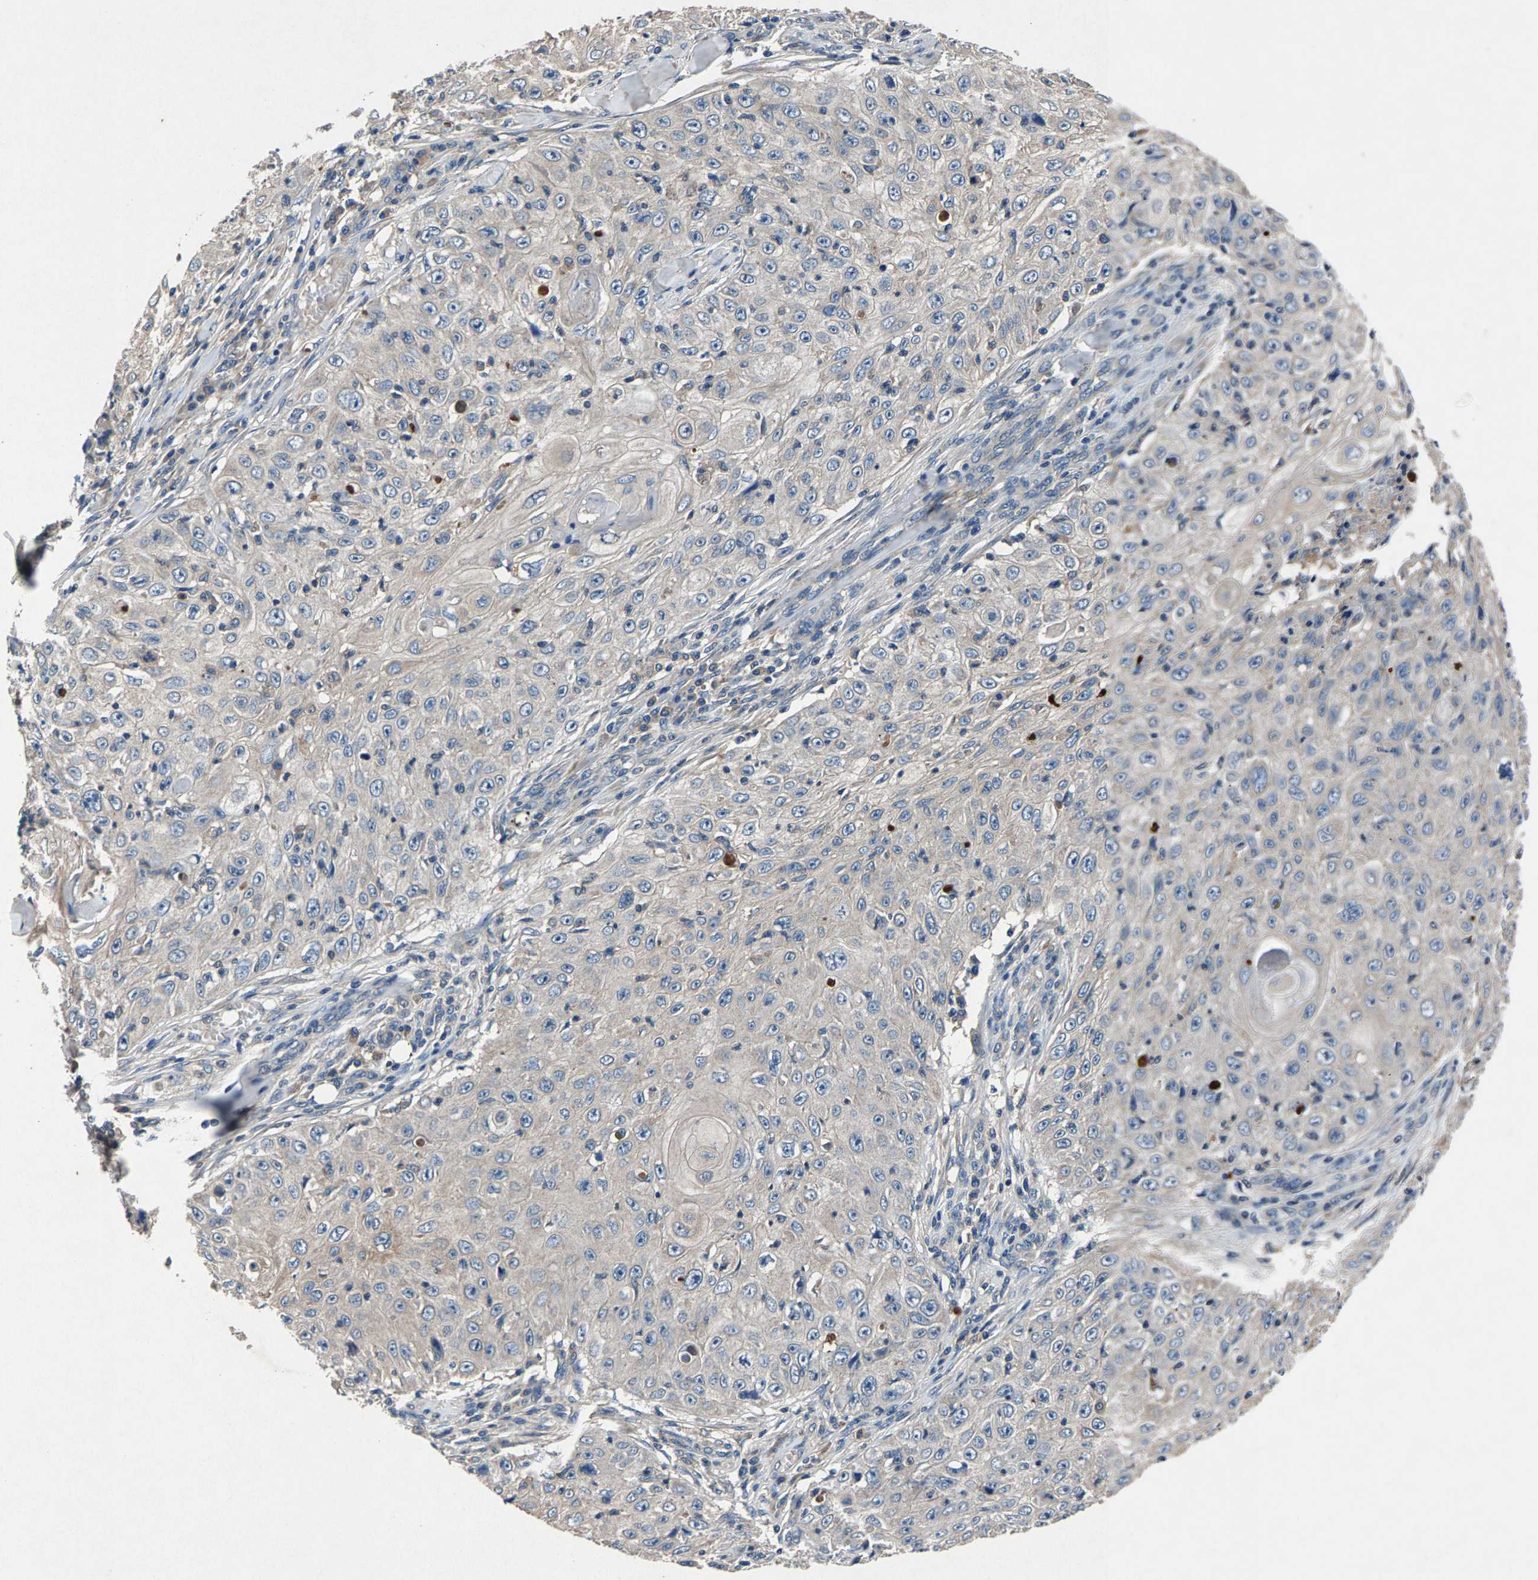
{"staining": {"intensity": "negative", "quantity": "none", "location": "none"}, "tissue": "skin cancer", "cell_type": "Tumor cells", "image_type": "cancer", "snomed": [{"axis": "morphology", "description": "Squamous cell carcinoma, NOS"}, {"axis": "topography", "description": "Skin"}], "caption": "A histopathology image of human skin cancer is negative for staining in tumor cells. (Stains: DAB IHC with hematoxylin counter stain, Microscopy: brightfield microscopy at high magnification).", "gene": "PRXL2C", "patient": {"sex": "male", "age": 86}}